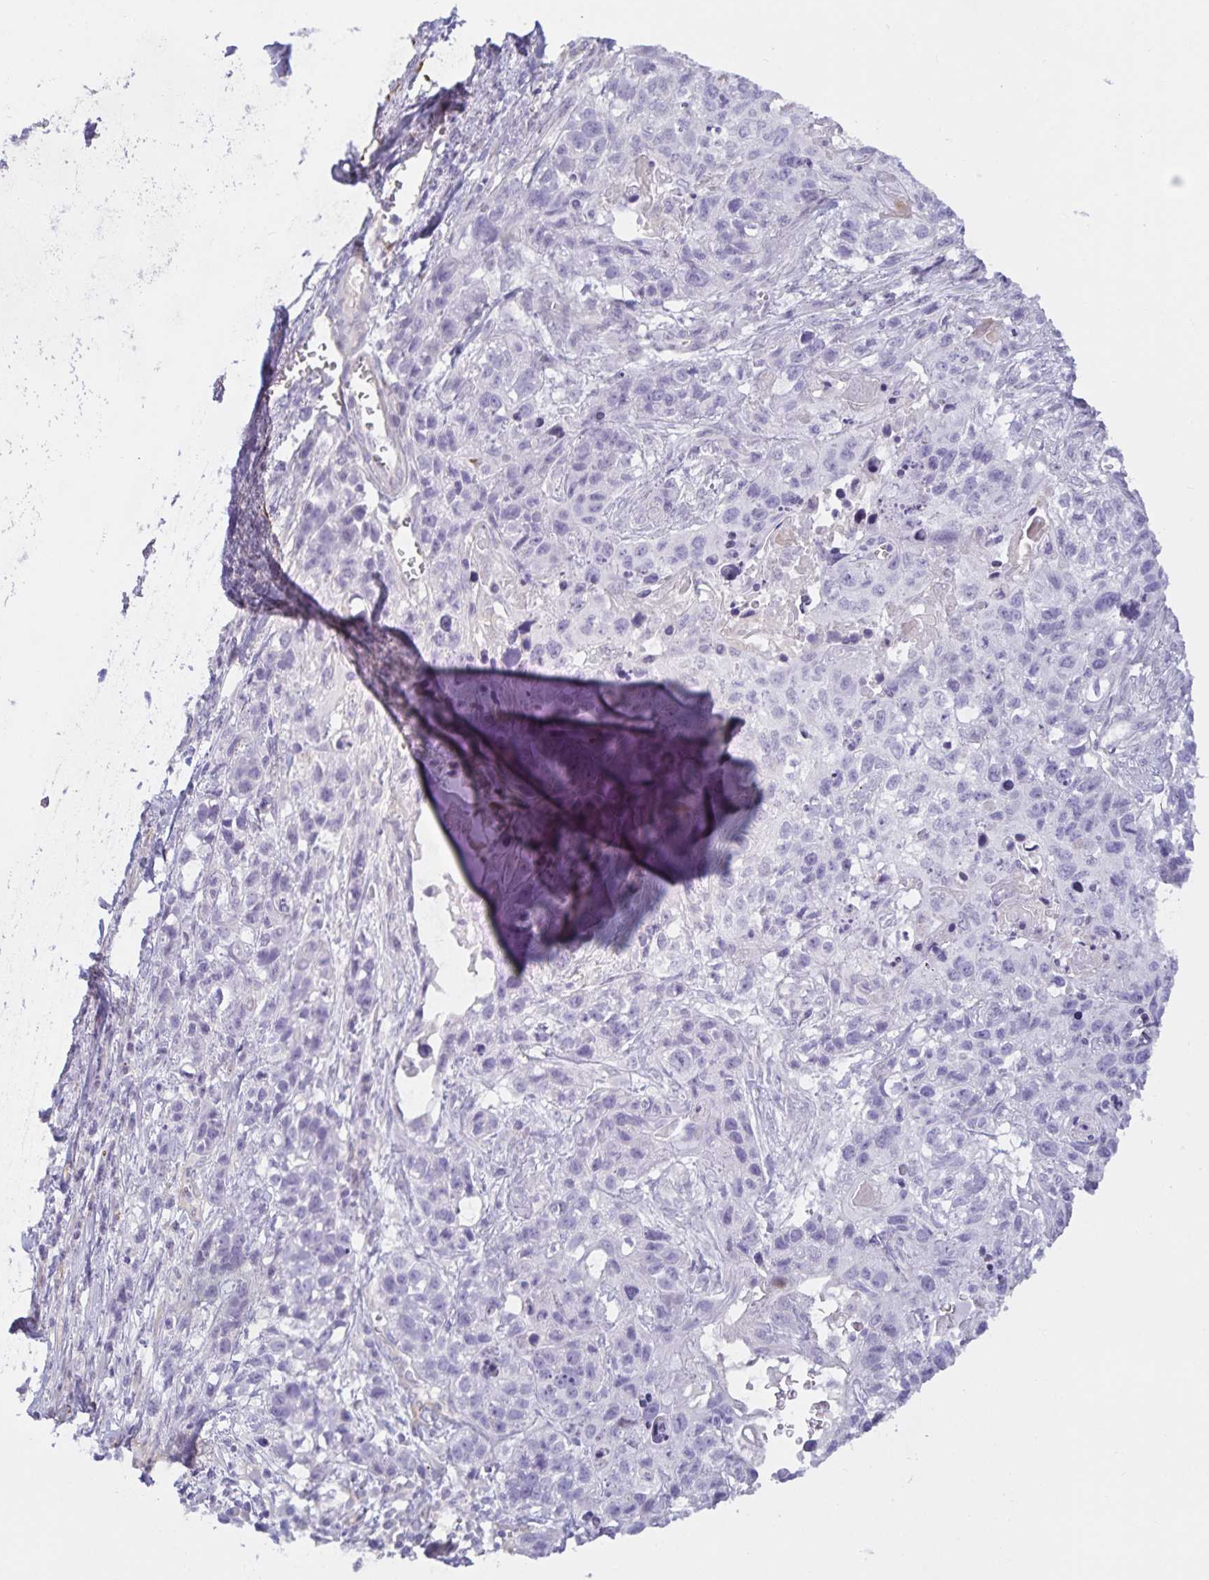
{"staining": {"intensity": "negative", "quantity": "none", "location": "none"}, "tissue": "lung cancer", "cell_type": "Tumor cells", "image_type": "cancer", "snomed": [{"axis": "morphology", "description": "Squamous cell carcinoma, NOS"}, {"axis": "topography", "description": "Lung"}], "caption": "High magnification brightfield microscopy of lung cancer stained with DAB (3,3'-diaminobenzidine) (brown) and counterstained with hematoxylin (blue): tumor cells show no significant positivity. (Immunohistochemistry, brightfield microscopy, high magnification).", "gene": "SPAG4", "patient": {"sex": "male", "age": 74}}